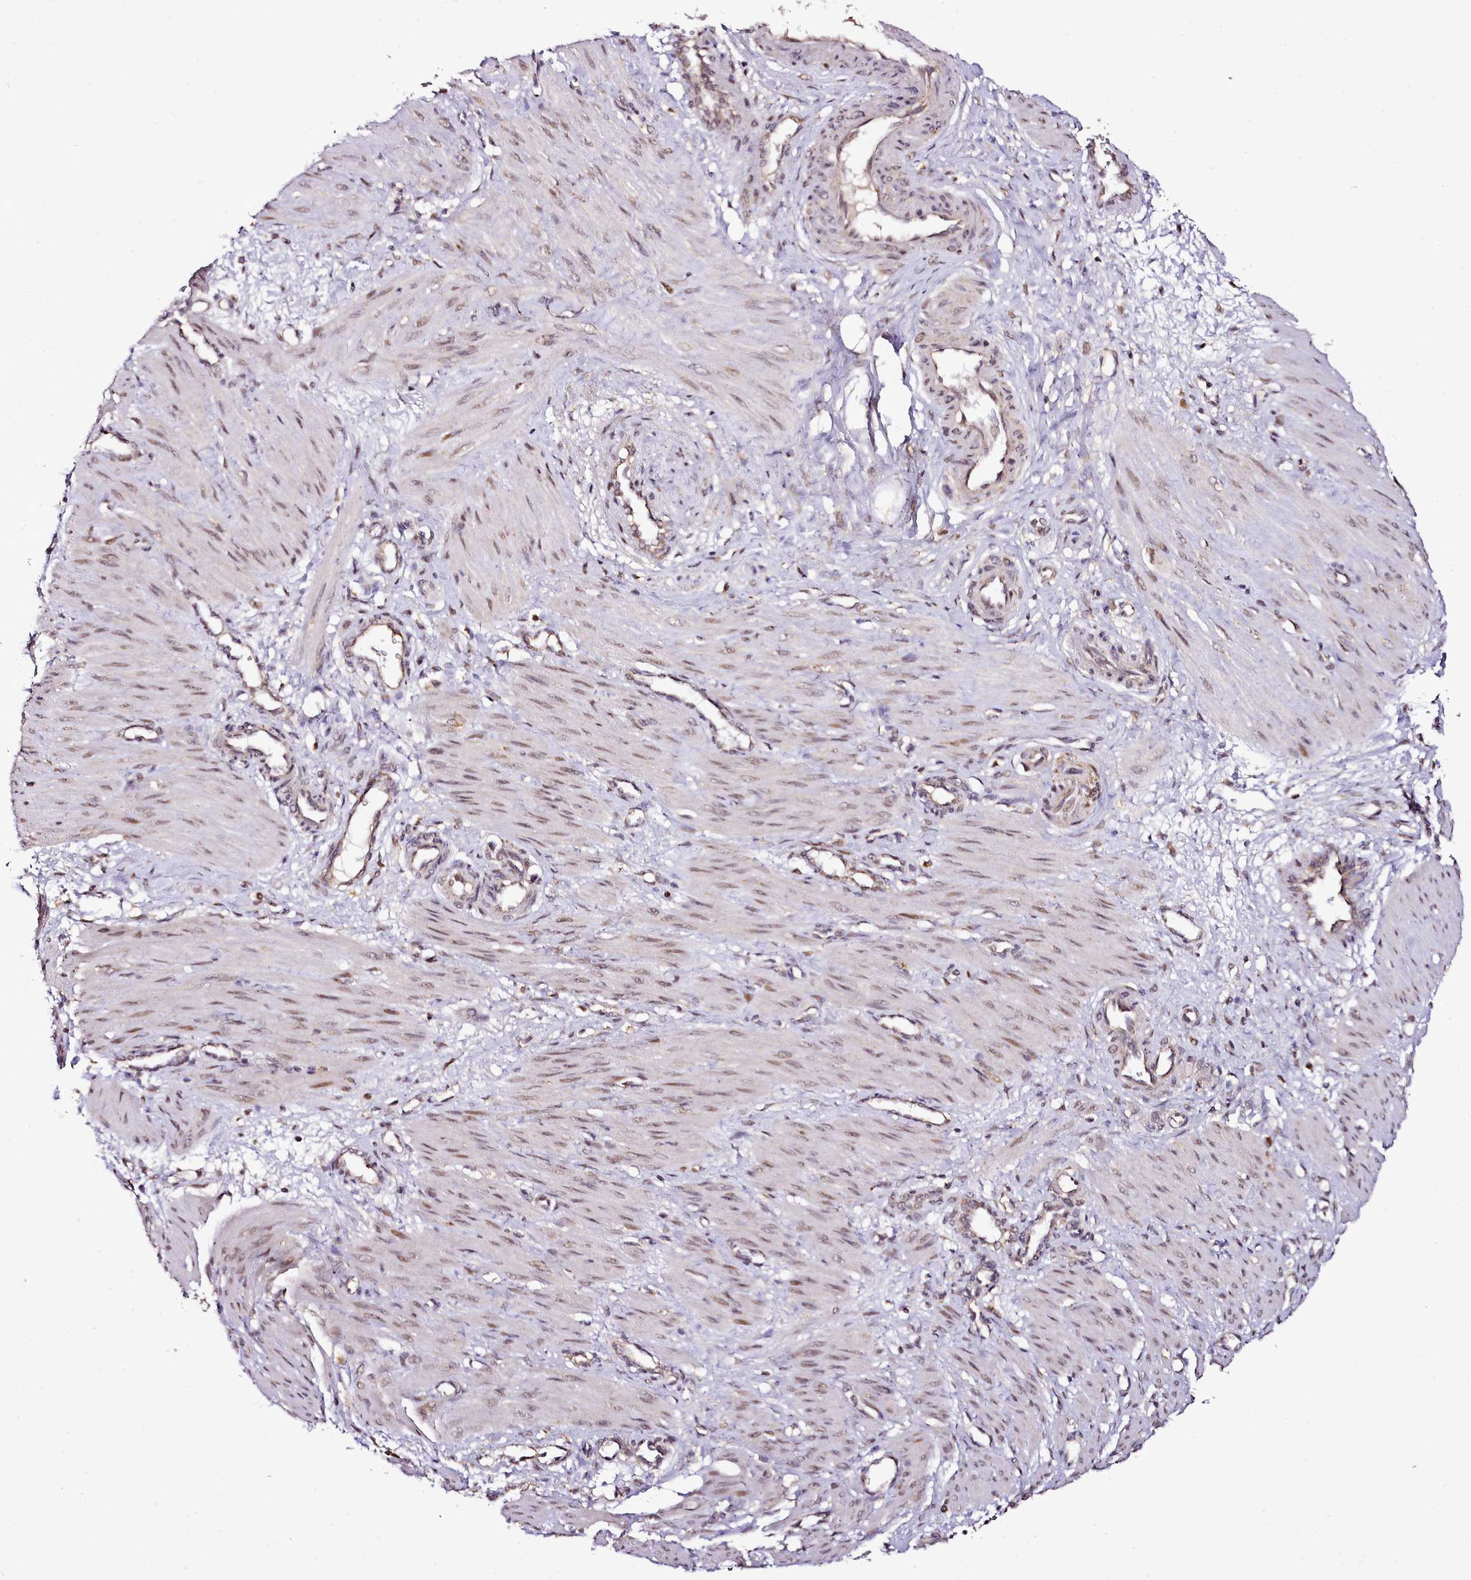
{"staining": {"intensity": "moderate", "quantity": "25%-75%", "location": "nuclear"}, "tissue": "smooth muscle", "cell_type": "Smooth muscle cells", "image_type": "normal", "snomed": [{"axis": "morphology", "description": "Normal tissue, NOS"}, {"axis": "topography", "description": "Endometrium"}], "caption": "Protein expression analysis of unremarkable human smooth muscle reveals moderate nuclear staining in approximately 25%-75% of smooth muscle cells. (Stains: DAB (3,3'-diaminobenzidine) in brown, nuclei in blue, Microscopy: brightfield microscopy at high magnification).", "gene": "EDIL3", "patient": {"sex": "female", "age": 33}}